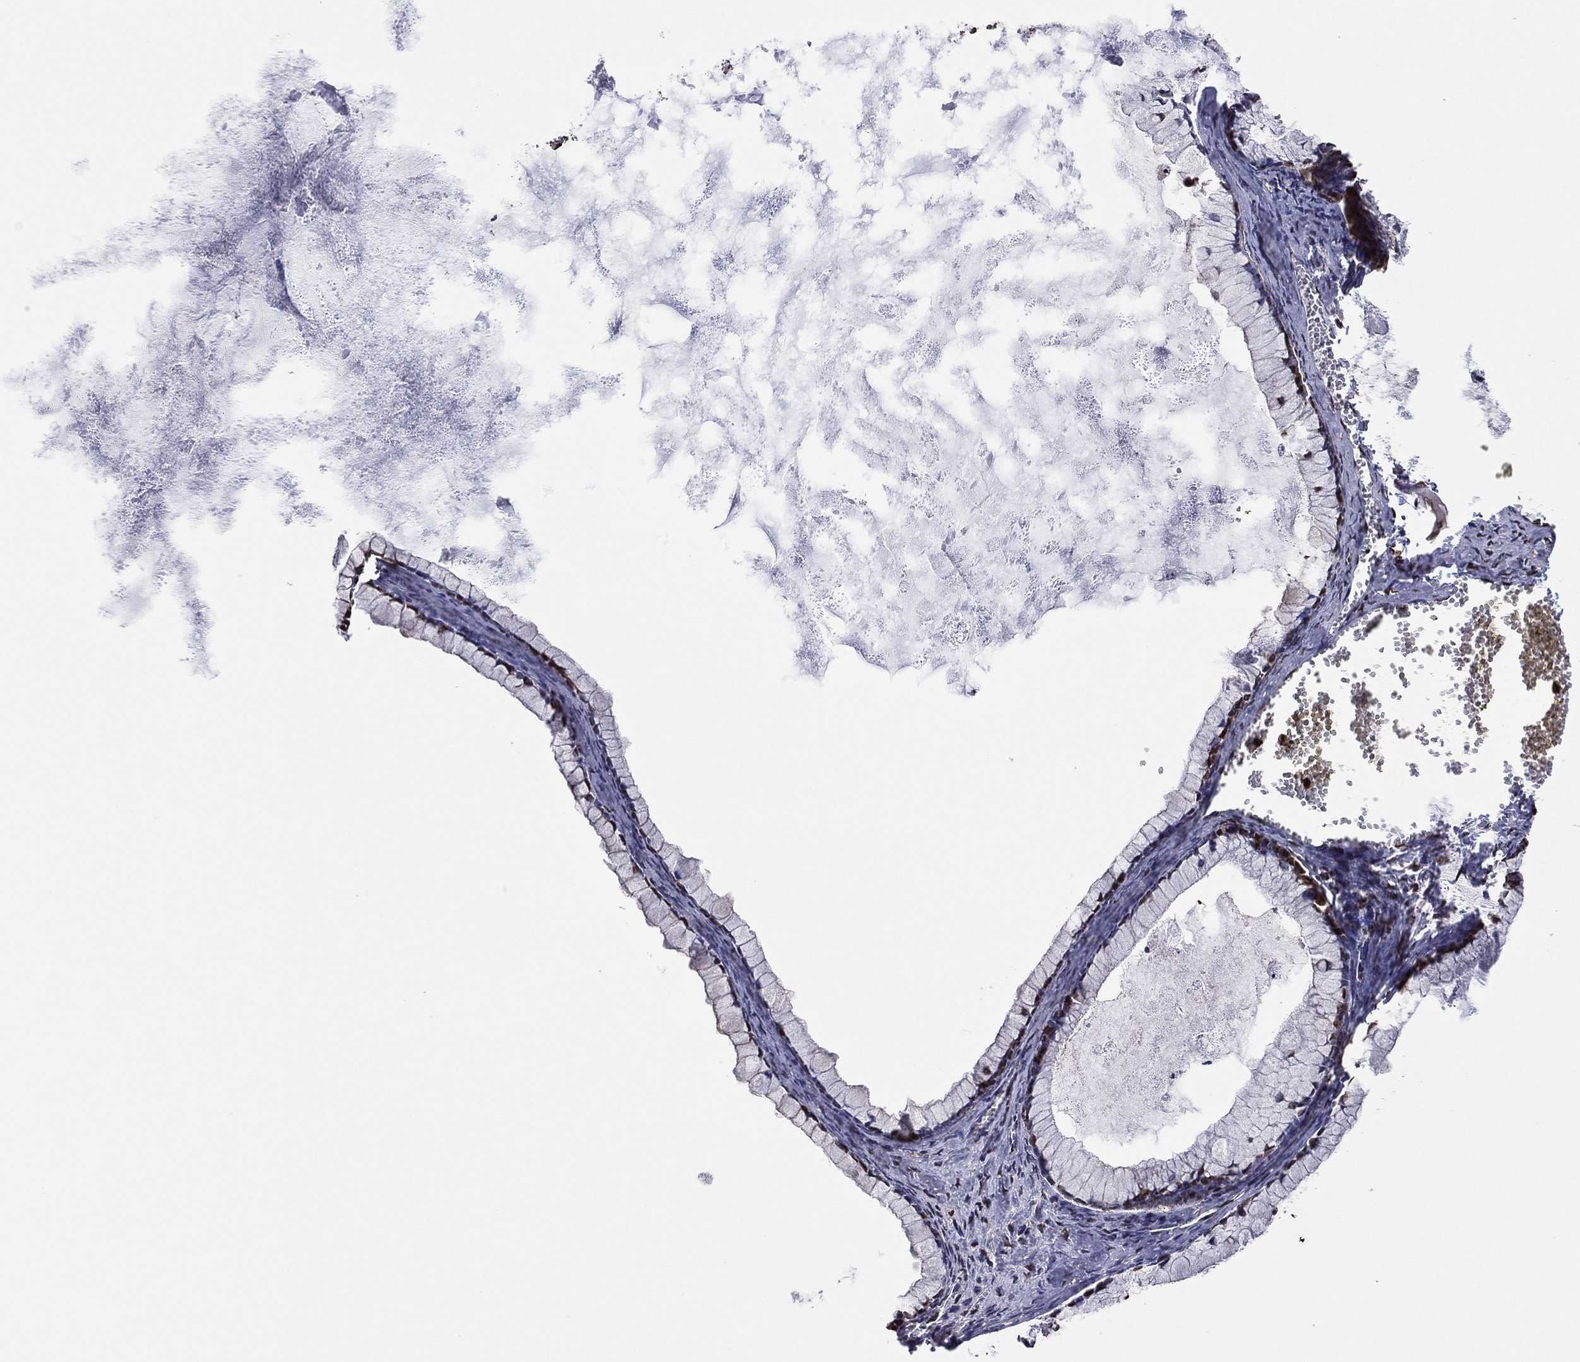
{"staining": {"intensity": "strong", "quantity": ">75%", "location": "nuclear"}, "tissue": "ovarian cancer", "cell_type": "Tumor cells", "image_type": "cancer", "snomed": [{"axis": "morphology", "description": "Cystadenocarcinoma, mucinous, NOS"}, {"axis": "topography", "description": "Ovary"}], "caption": "Tumor cells exhibit high levels of strong nuclear staining in approximately >75% of cells in human mucinous cystadenocarcinoma (ovarian).", "gene": "GAPDH", "patient": {"sex": "female", "age": 41}}